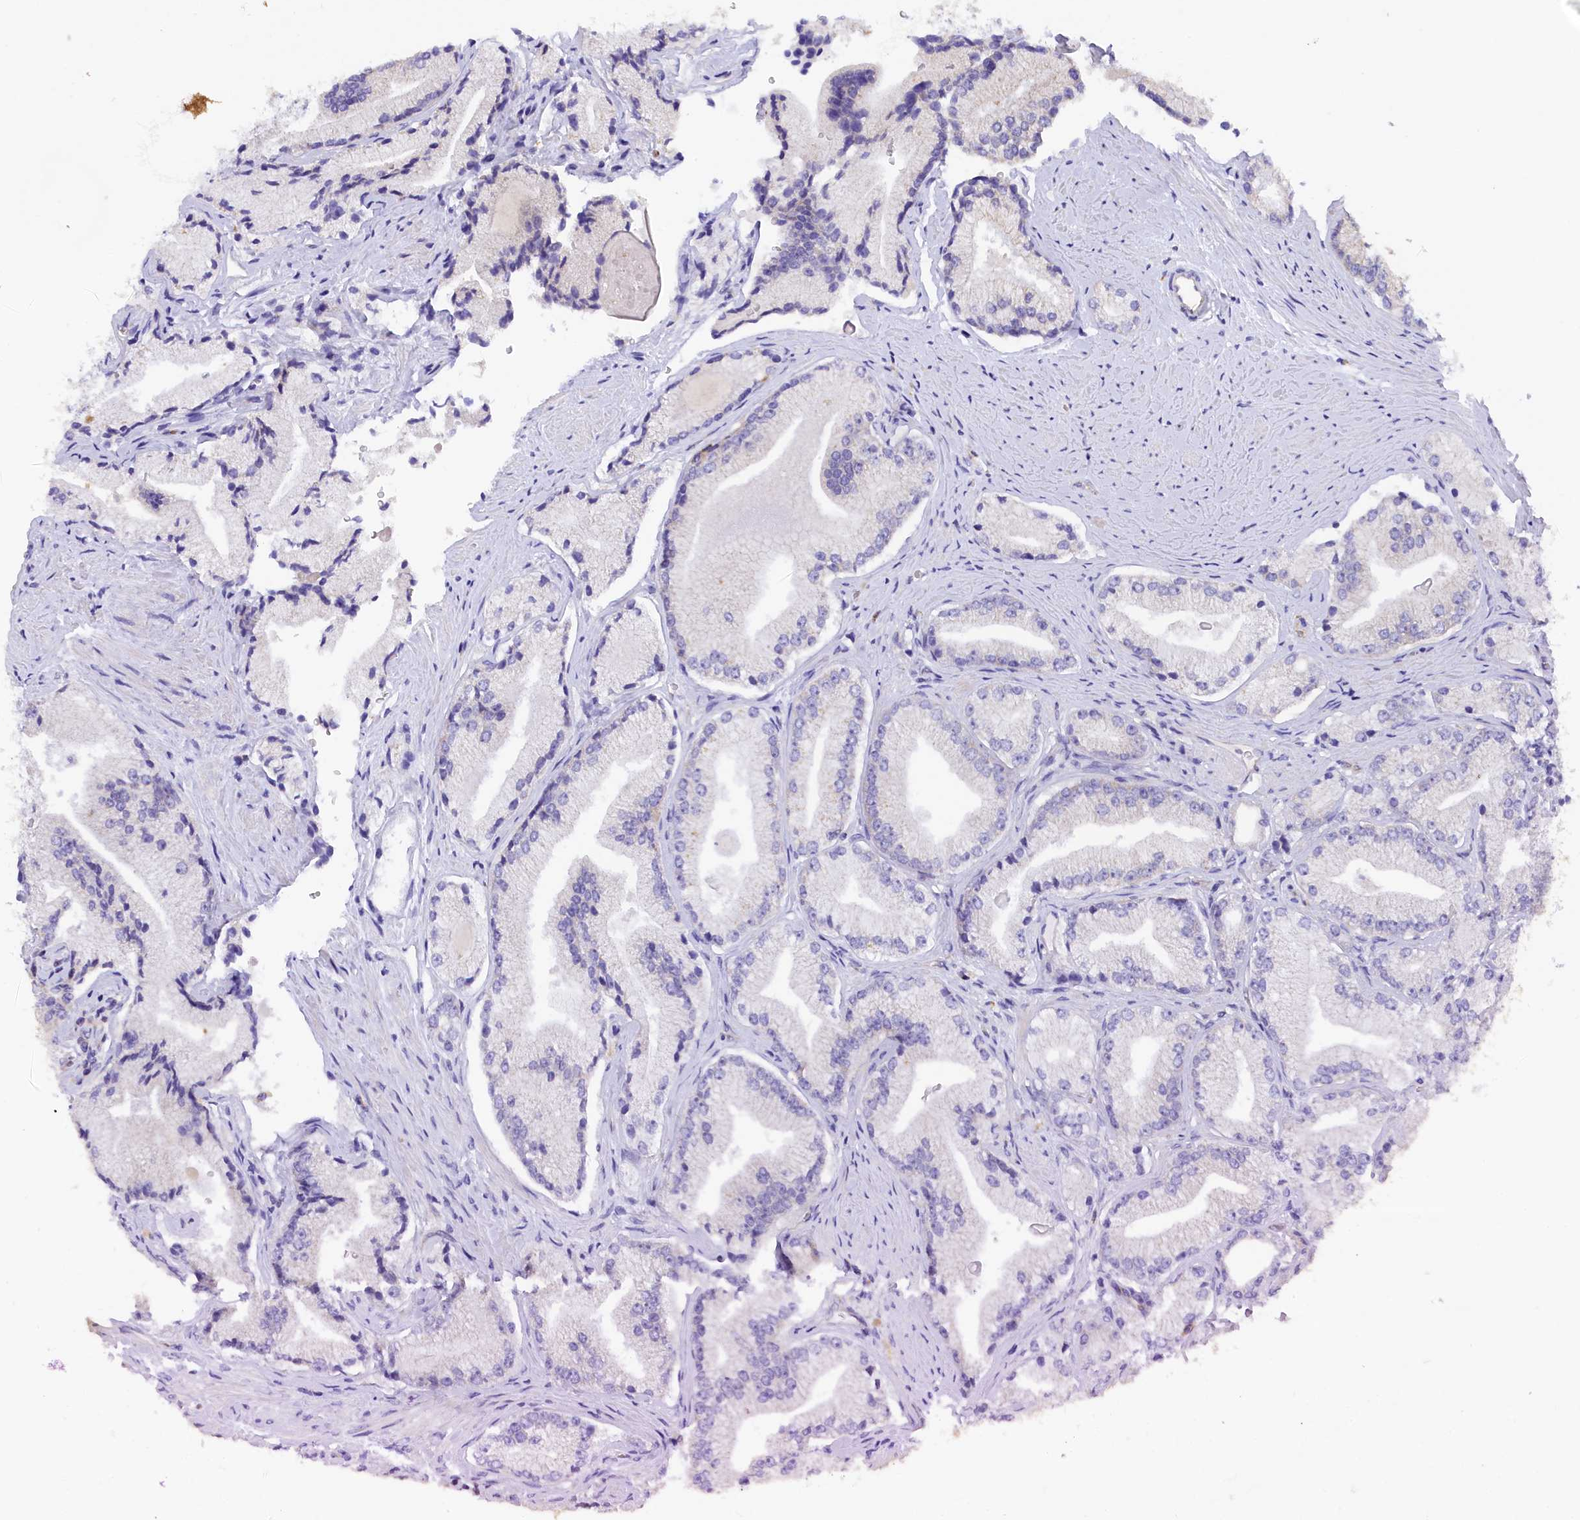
{"staining": {"intensity": "negative", "quantity": "none", "location": "none"}, "tissue": "prostate cancer", "cell_type": "Tumor cells", "image_type": "cancer", "snomed": [{"axis": "morphology", "description": "Adenocarcinoma, High grade"}, {"axis": "topography", "description": "Prostate"}], "caption": "IHC image of neoplastic tissue: human prostate cancer (adenocarcinoma (high-grade)) stained with DAB demonstrates no significant protein staining in tumor cells.", "gene": "FAM193A", "patient": {"sex": "male", "age": 67}}